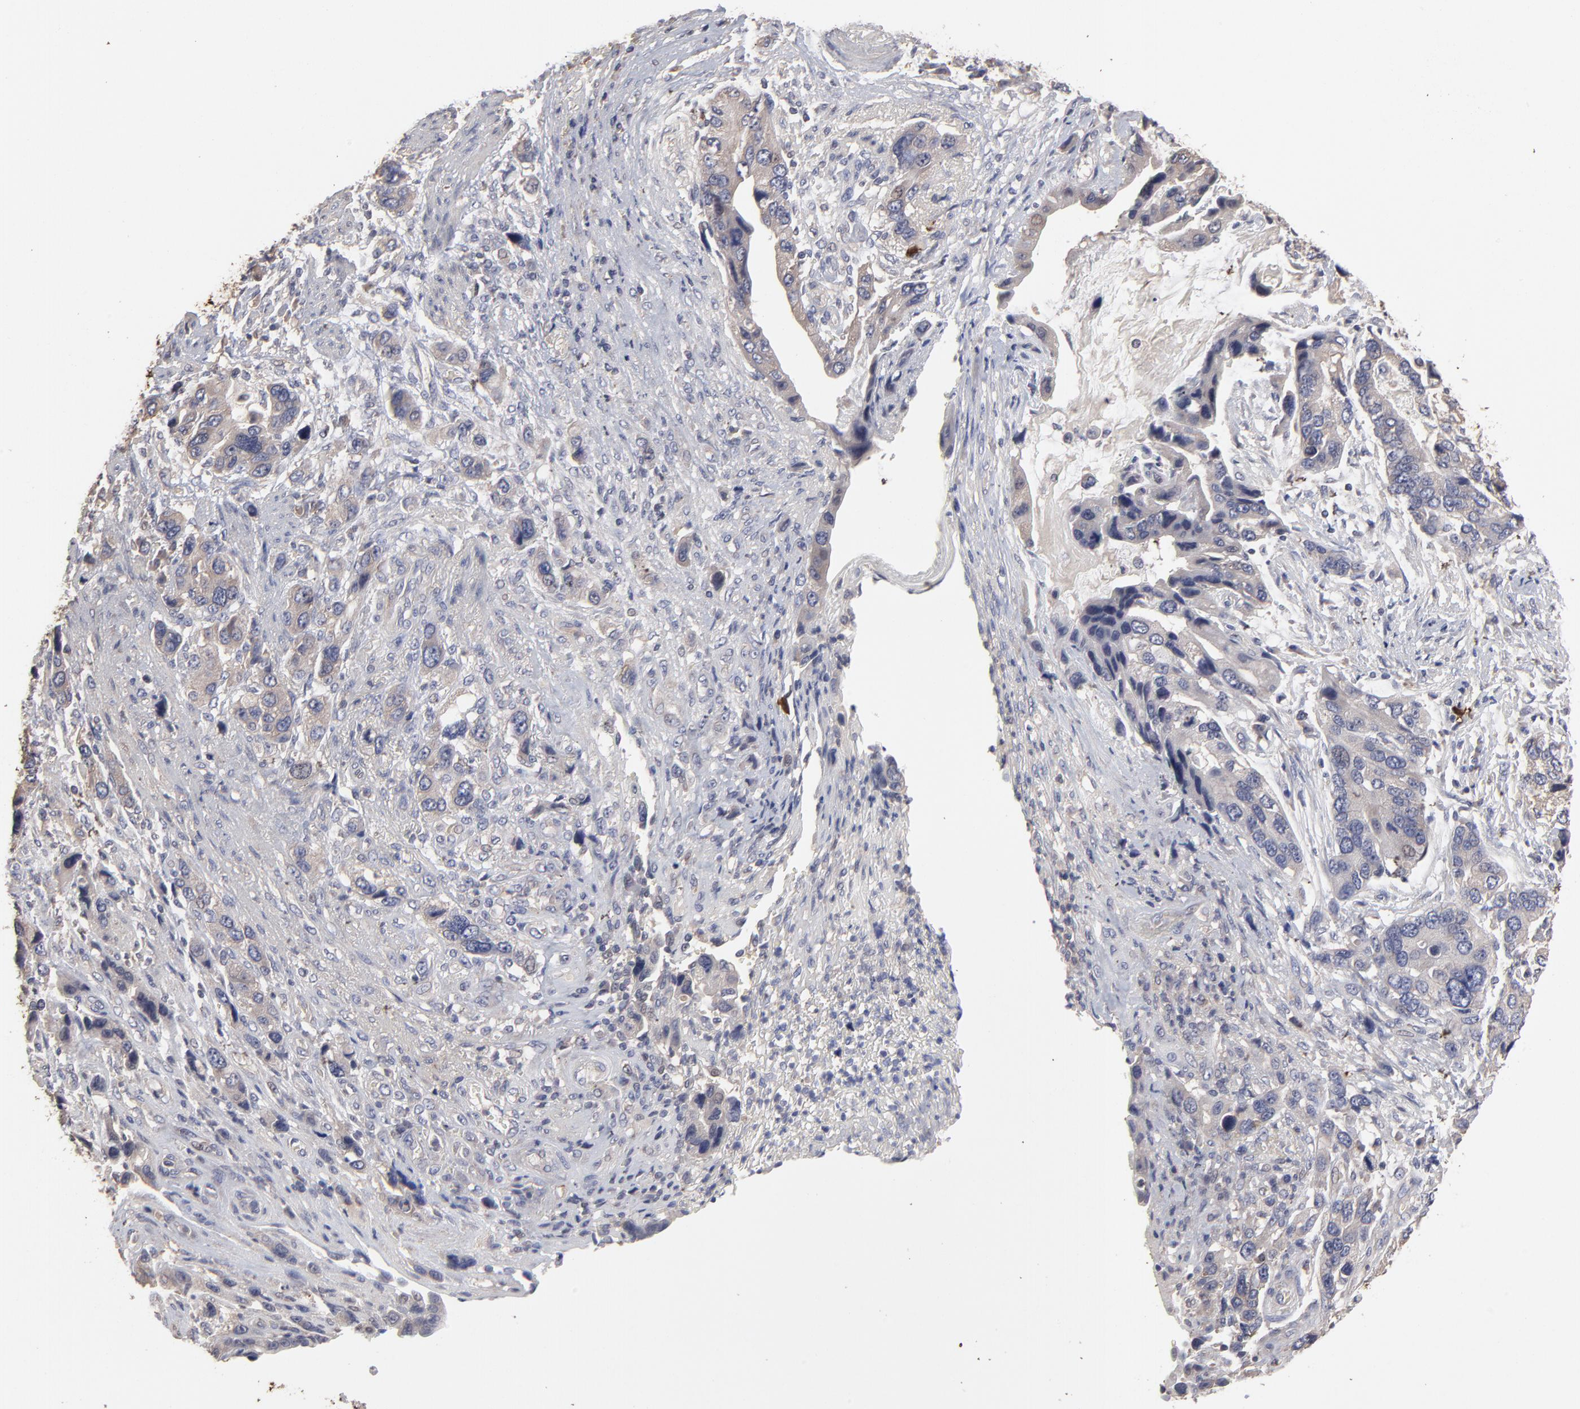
{"staining": {"intensity": "weak", "quantity": ">75%", "location": "cytoplasmic/membranous"}, "tissue": "stomach cancer", "cell_type": "Tumor cells", "image_type": "cancer", "snomed": [{"axis": "morphology", "description": "Adenocarcinoma, NOS"}, {"axis": "topography", "description": "Stomach, lower"}], "caption": "Immunohistochemistry (IHC) image of human stomach cancer (adenocarcinoma) stained for a protein (brown), which demonstrates low levels of weak cytoplasmic/membranous expression in about >75% of tumor cells.", "gene": "TANGO2", "patient": {"sex": "female", "age": 93}}